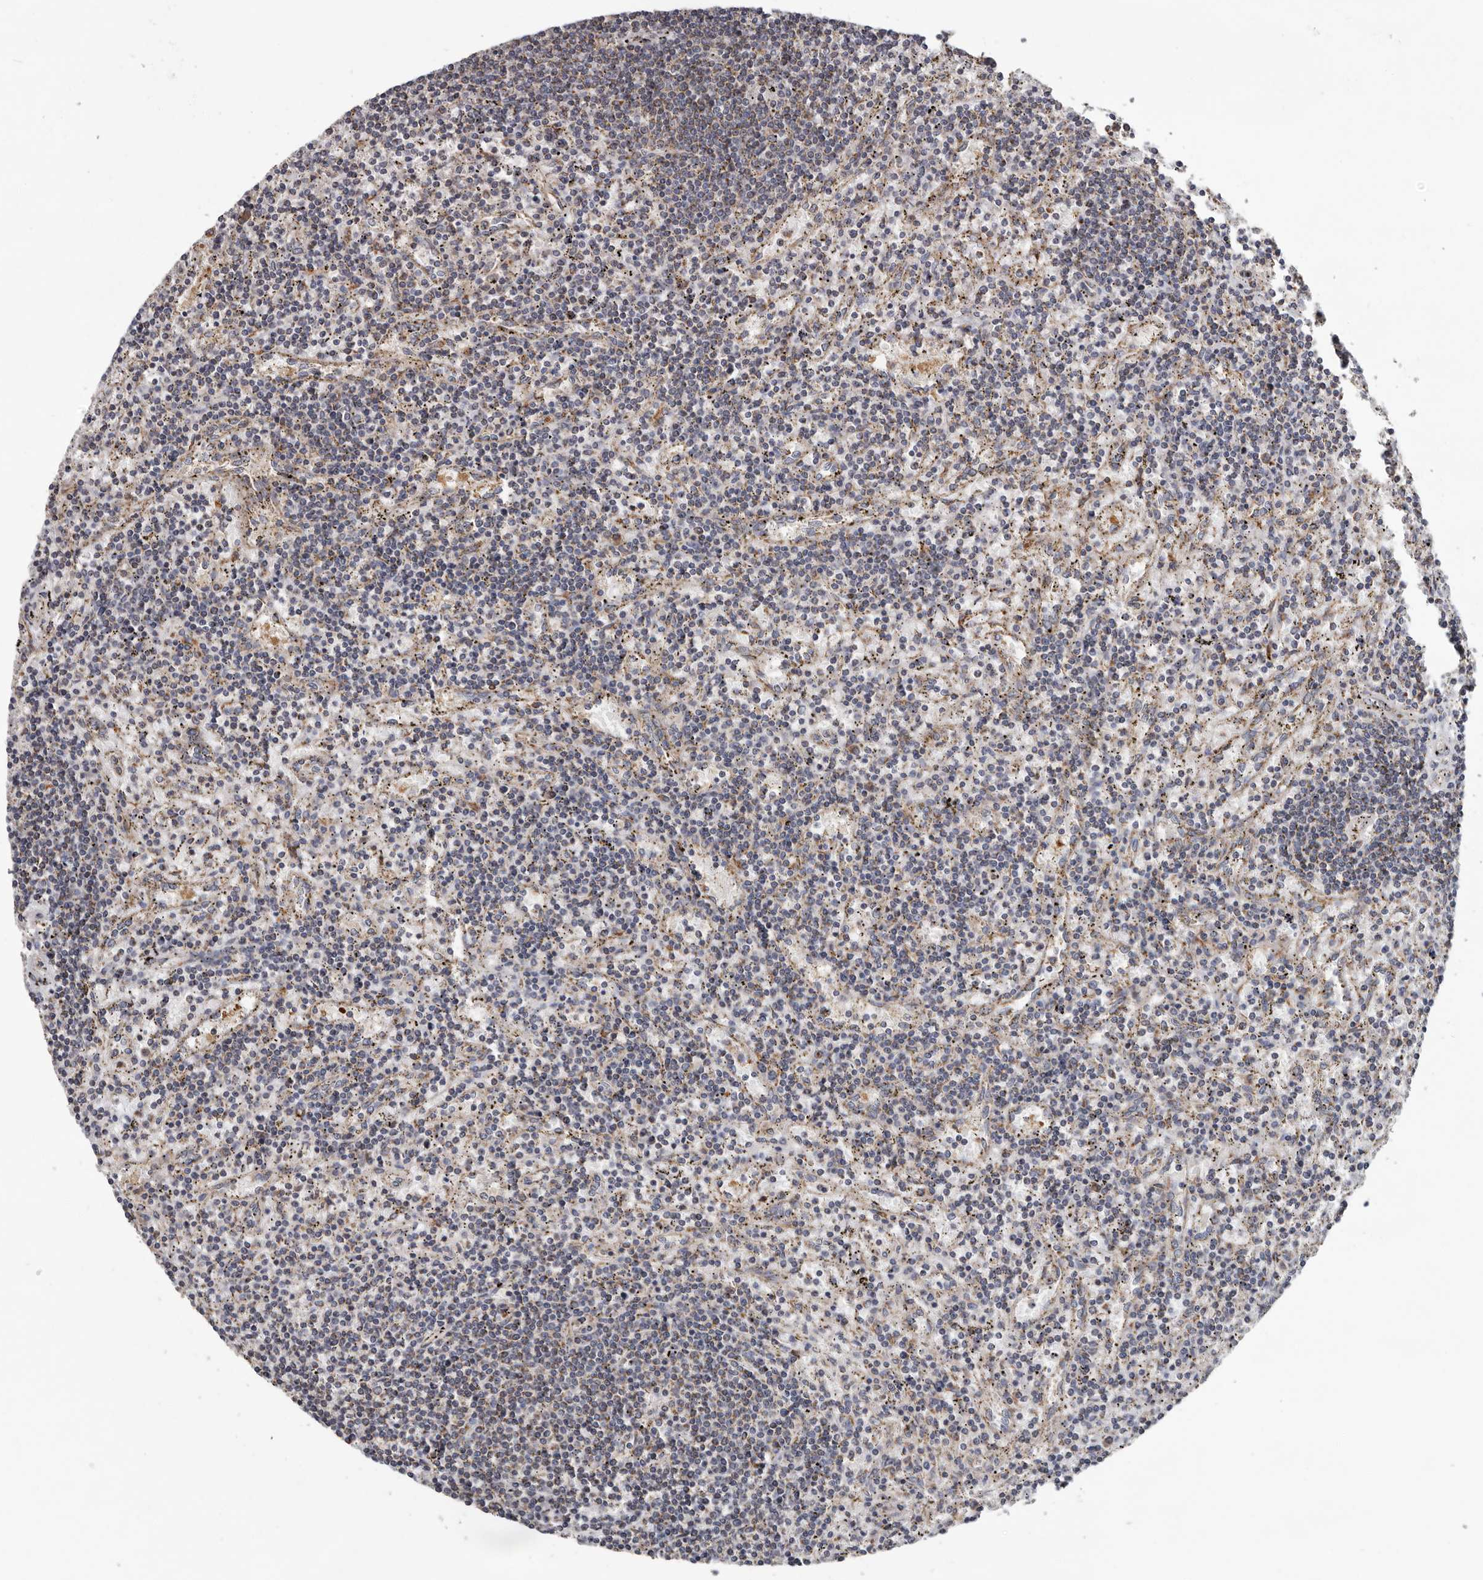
{"staining": {"intensity": "weak", "quantity": "<25%", "location": "cytoplasmic/membranous"}, "tissue": "lymphoma", "cell_type": "Tumor cells", "image_type": "cancer", "snomed": [{"axis": "morphology", "description": "Malignant lymphoma, non-Hodgkin's type, Low grade"}, {"axis": "topography", "description": "Spleen"}], "caption": "High power microscopy histopathology image of an immunohistochemistry histopathology image of low-grade malignant lymphoma, non-Hodgkin's type, revealing no significant expression in tumor cells.", "gene": "MRPL18", "patient": {"sex": "male", "age": 76}}